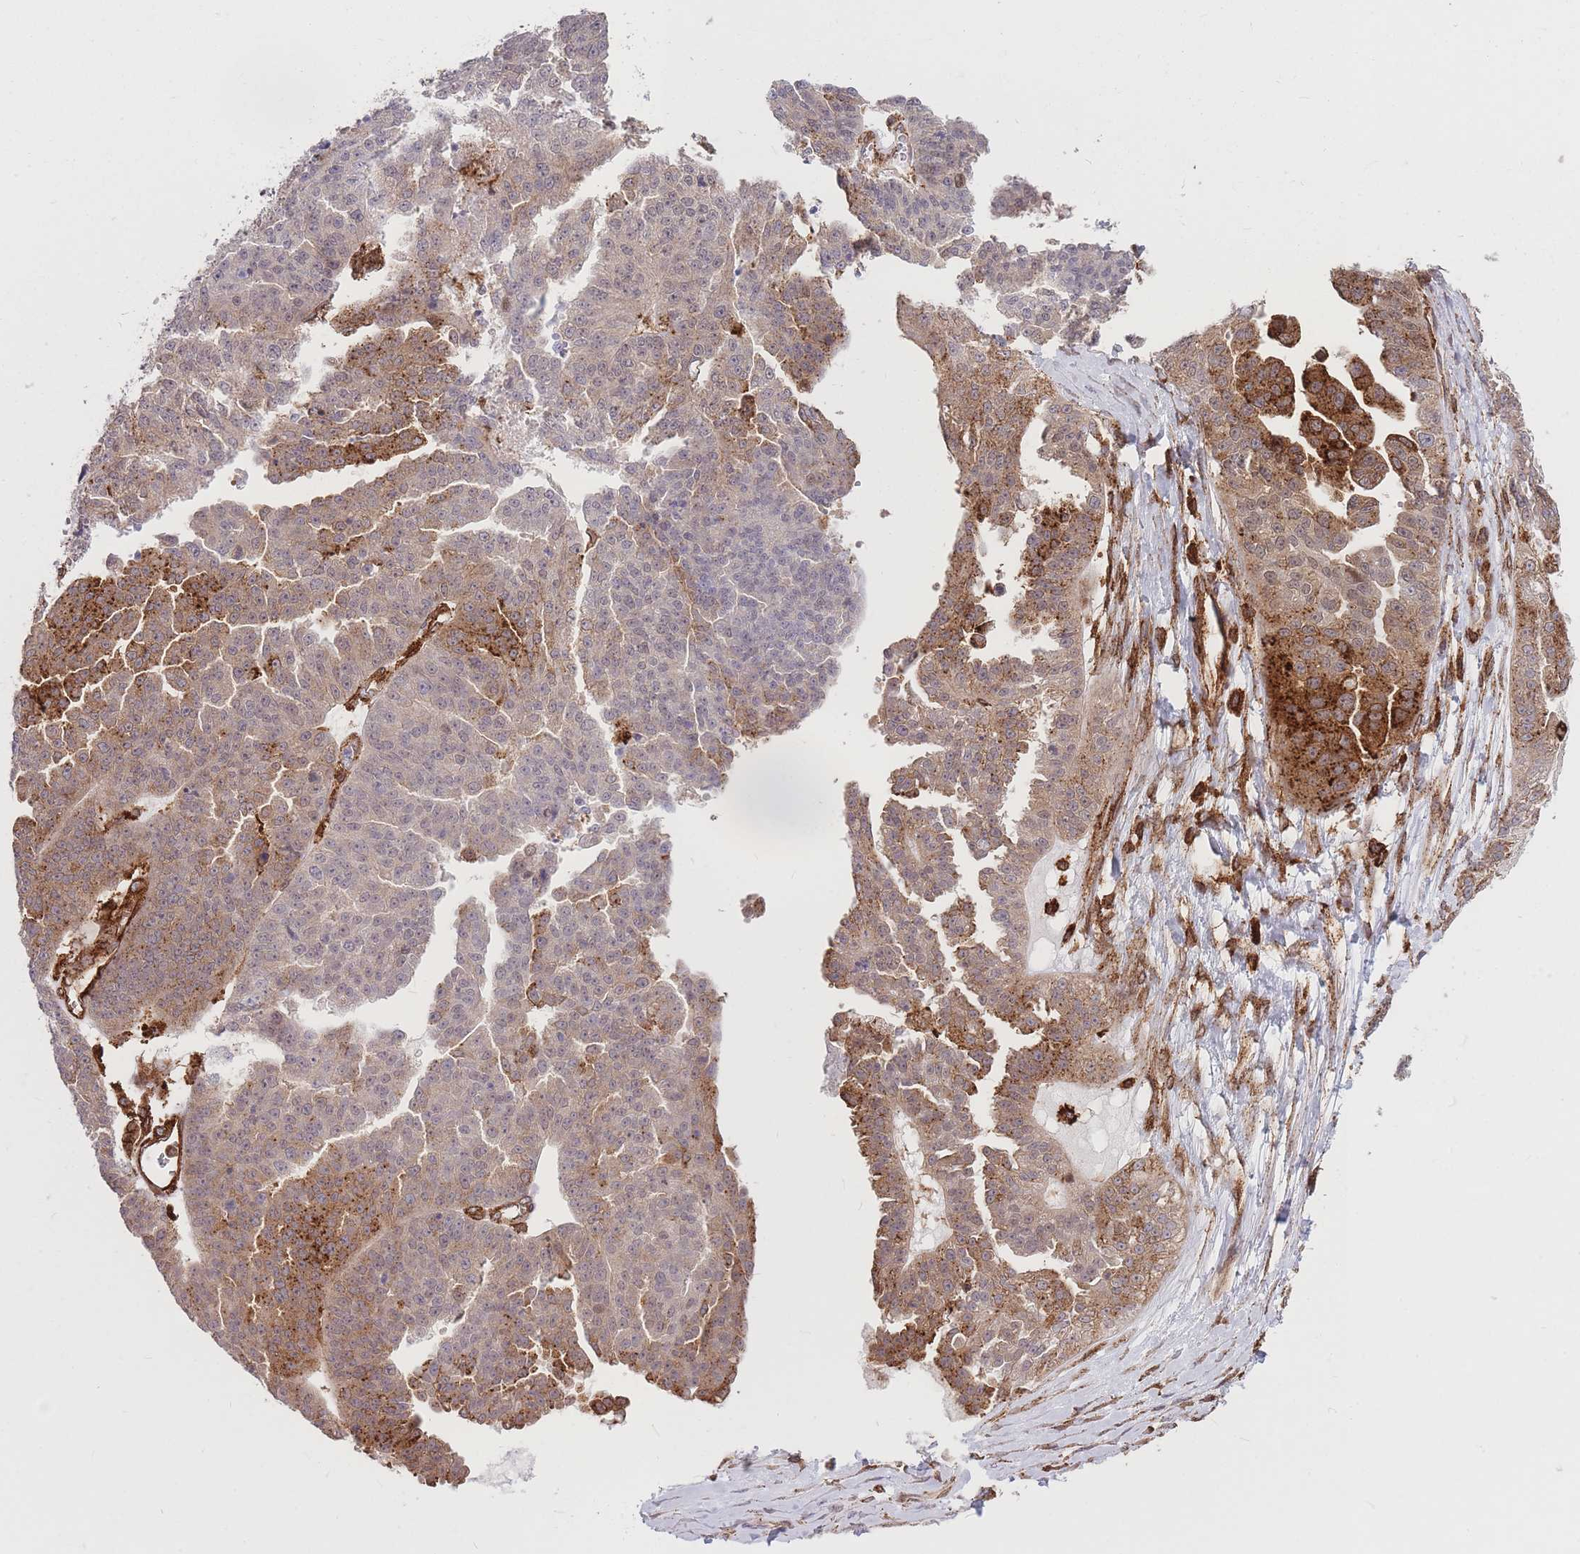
{"staining": {"intensity": "moderate", "quantity": "25%-75%", "location": "cytoplasmic/membranous"}, "tissue": "ovarian cancer", "cell_type": "Tumor cells", "image_type": "cancer", "snomed": [{"axis": "morphology", "description": "Cystadenocarcinoma, serous, NOS"}, {"axis": "topography", "description": "Ovary"}], "caption": "There is medium levels of moderate cytoplasmic/membranous staining in tumor cells of serous cystadenocarcinoma (ovarian), as demonstrated by immunohistochemical staining (brown color).", "gene": "TCF20", "patient": {"sex": "female", "age": 58}}